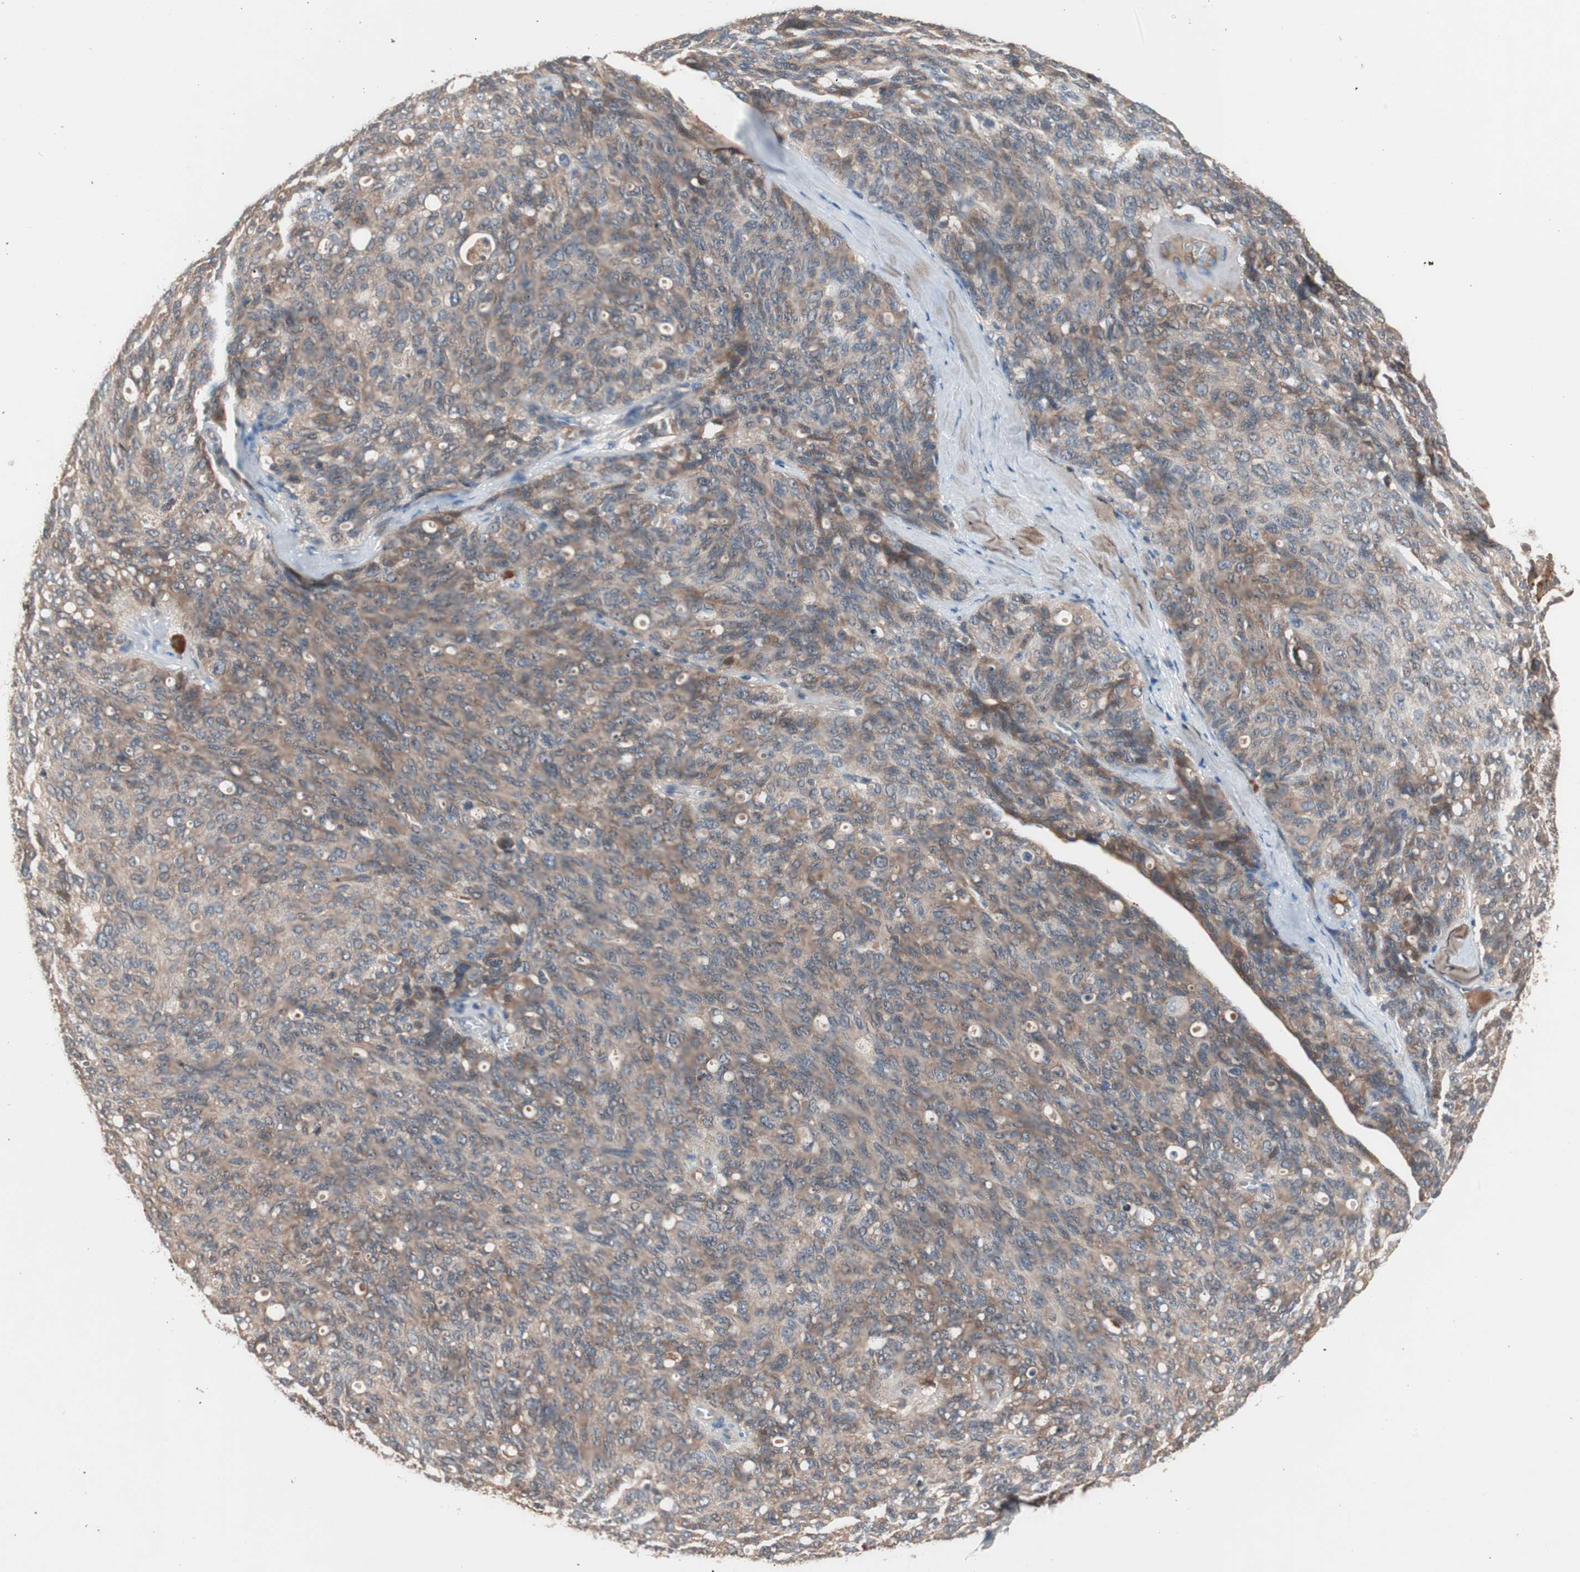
{"staining": {"intensity": "moderate", "quantity": ">75%", "location": "cytoplasmic/membranous"}, "tissue": "ovarian cancer", "cell_type": "Tumor cells", "image_type": "cancer", "snomed": [{"axis": "morphology", "description": "Carcinoma, endometroid"}, {"axis": "topography", "description": "Ovary"}], "caption": "The photomicrograph demonstrates staining of endometroid carcinoma (ovarian), revealing moderate cytoplasmic/membranous protein positivity (brown color) within tumor cells.", "gene": "HMBS", "patient": {"sex": "female", "age": 60}}